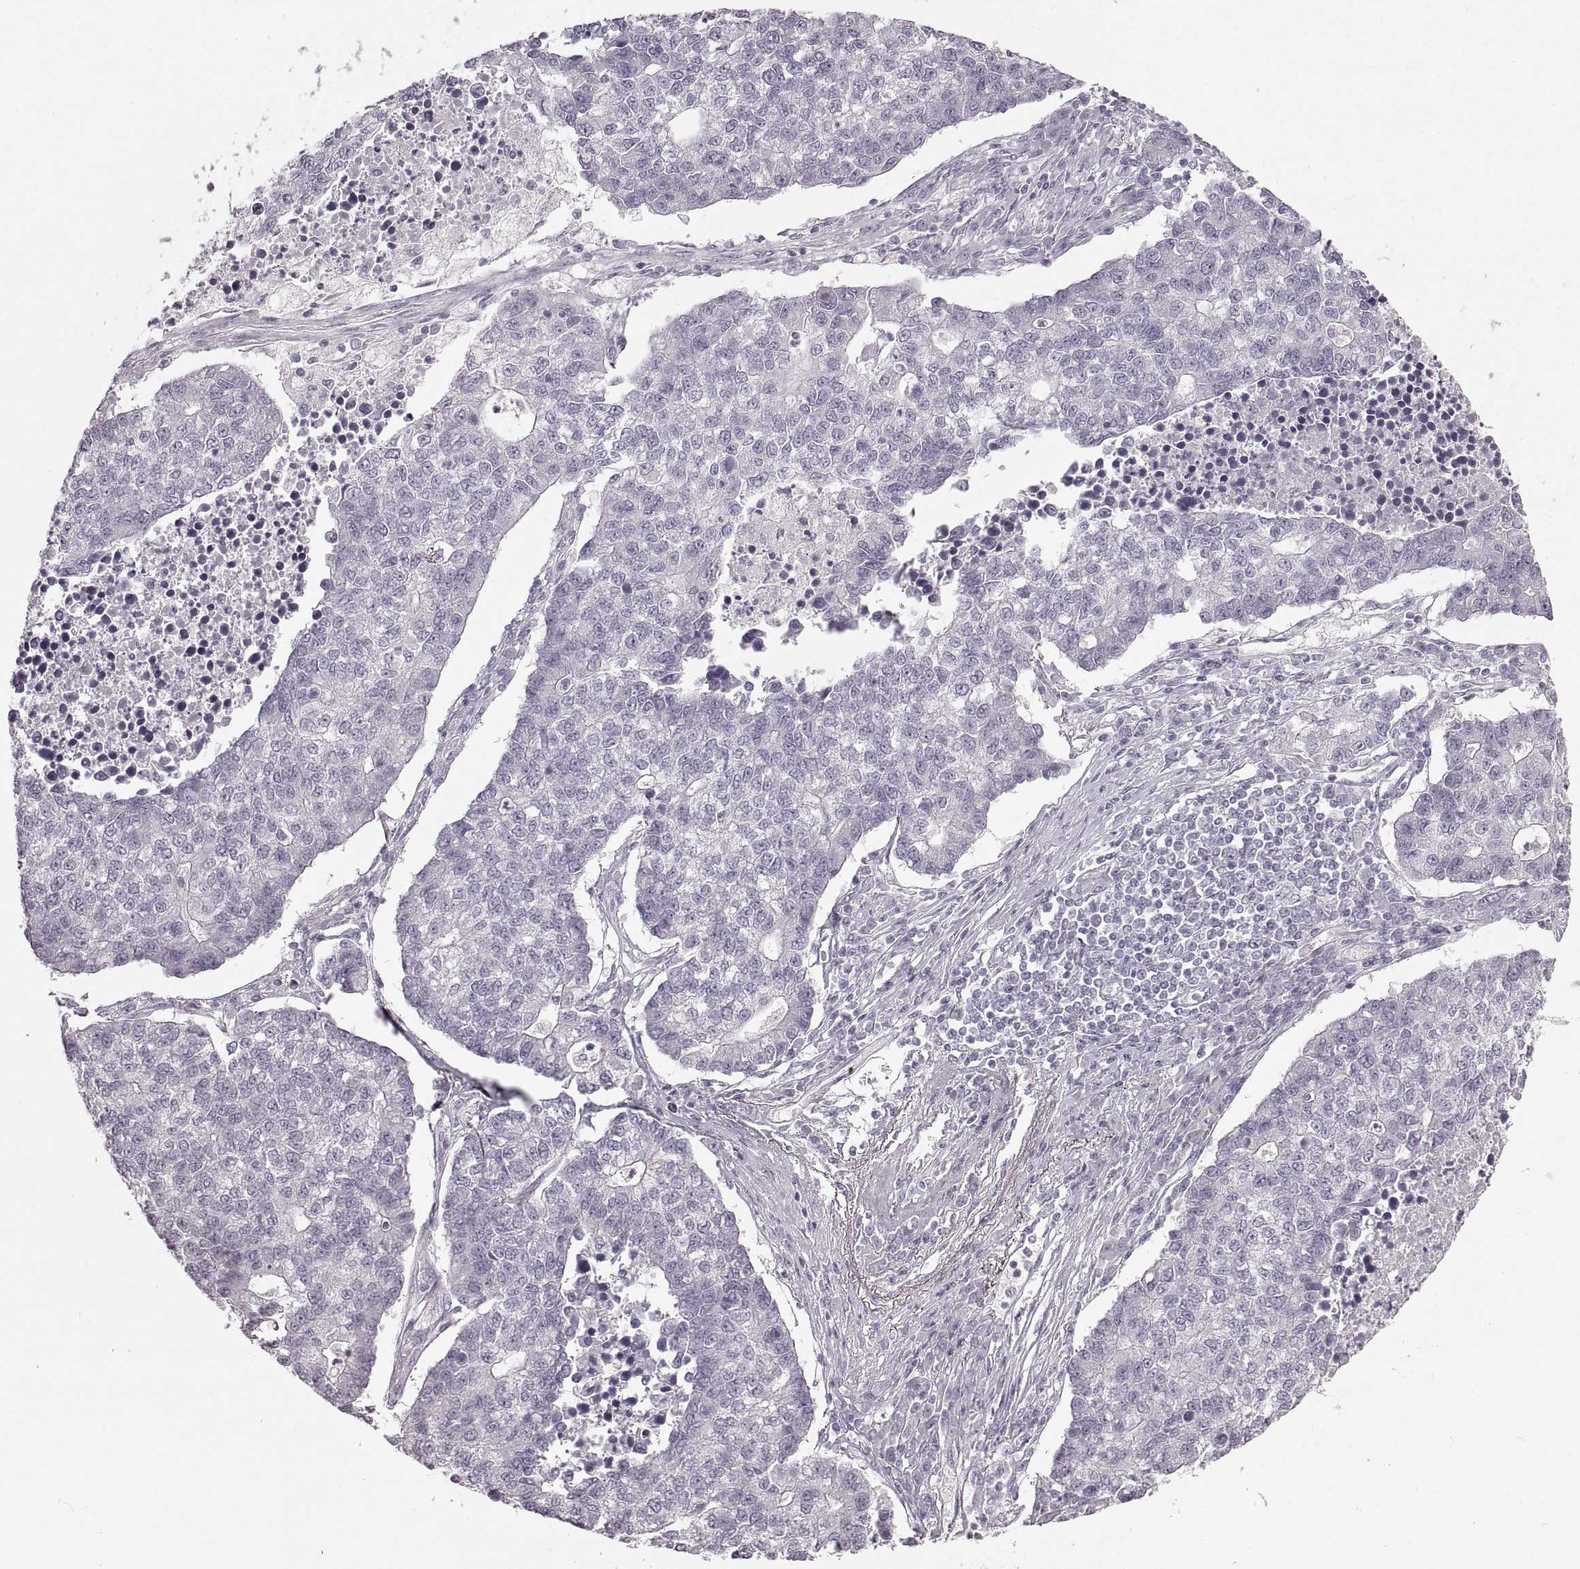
{"staining": {"intensity": "negative", "quantity": "none", "location": "none"}, "tissue": "lung cancer", "cell_type": "Tumor cells", "image_type": "cancer", "snomed": [{"axis": "morphology", "description": "Adenocarcinoma, NOS"}, {"axis": "topography", "description": "Lung"}], "caption": "This is a histopathology image of immunohistochemistry (IHC) staining of adenocarcinoma (lung), which shows no staining in tumor cells.", "gene": "CNTN1", "patient": {"sex": "male", "age": 57}}